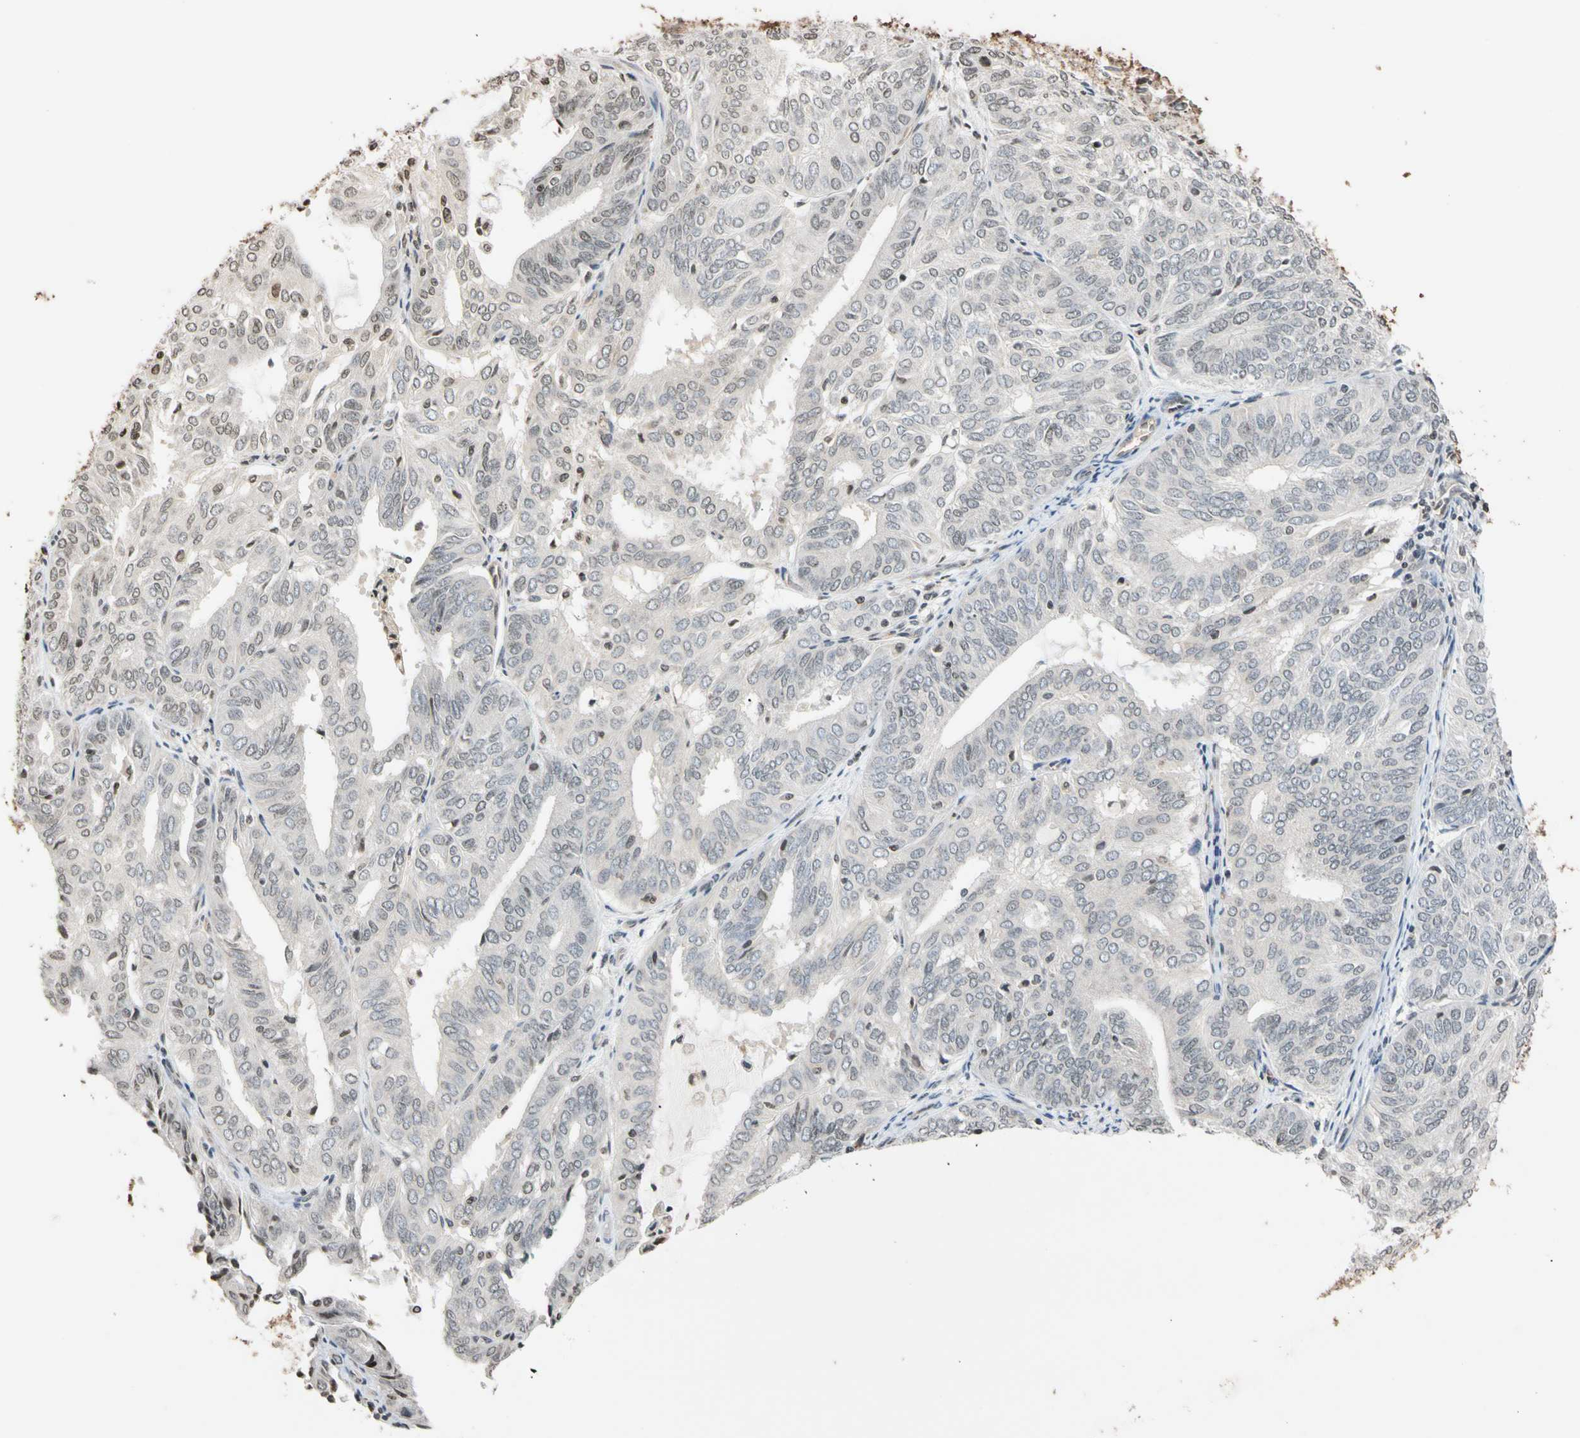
{"staining": {"intensity": "weak", "quantity": ">75%", "location": "cytoplasmic/membranous"}, "tissue": "endometrial cancer", "cell_type": "Tumor cells", "image_type": "cancer", "snomed": [{"axis": "morphology", "description": "Adenocarcinoma, NOS"}, {"axis": "topography", "description": "Uterus"}], "caption": "This is a micrograph of immunohistochemistry (IHC) staining of adenocarcinoma (endometrial), which shows weak staining in the cytoplasmic/membranous of tumor cells.", "gene": "GPX4", "patient": {"sex": "female", "age": 60}}